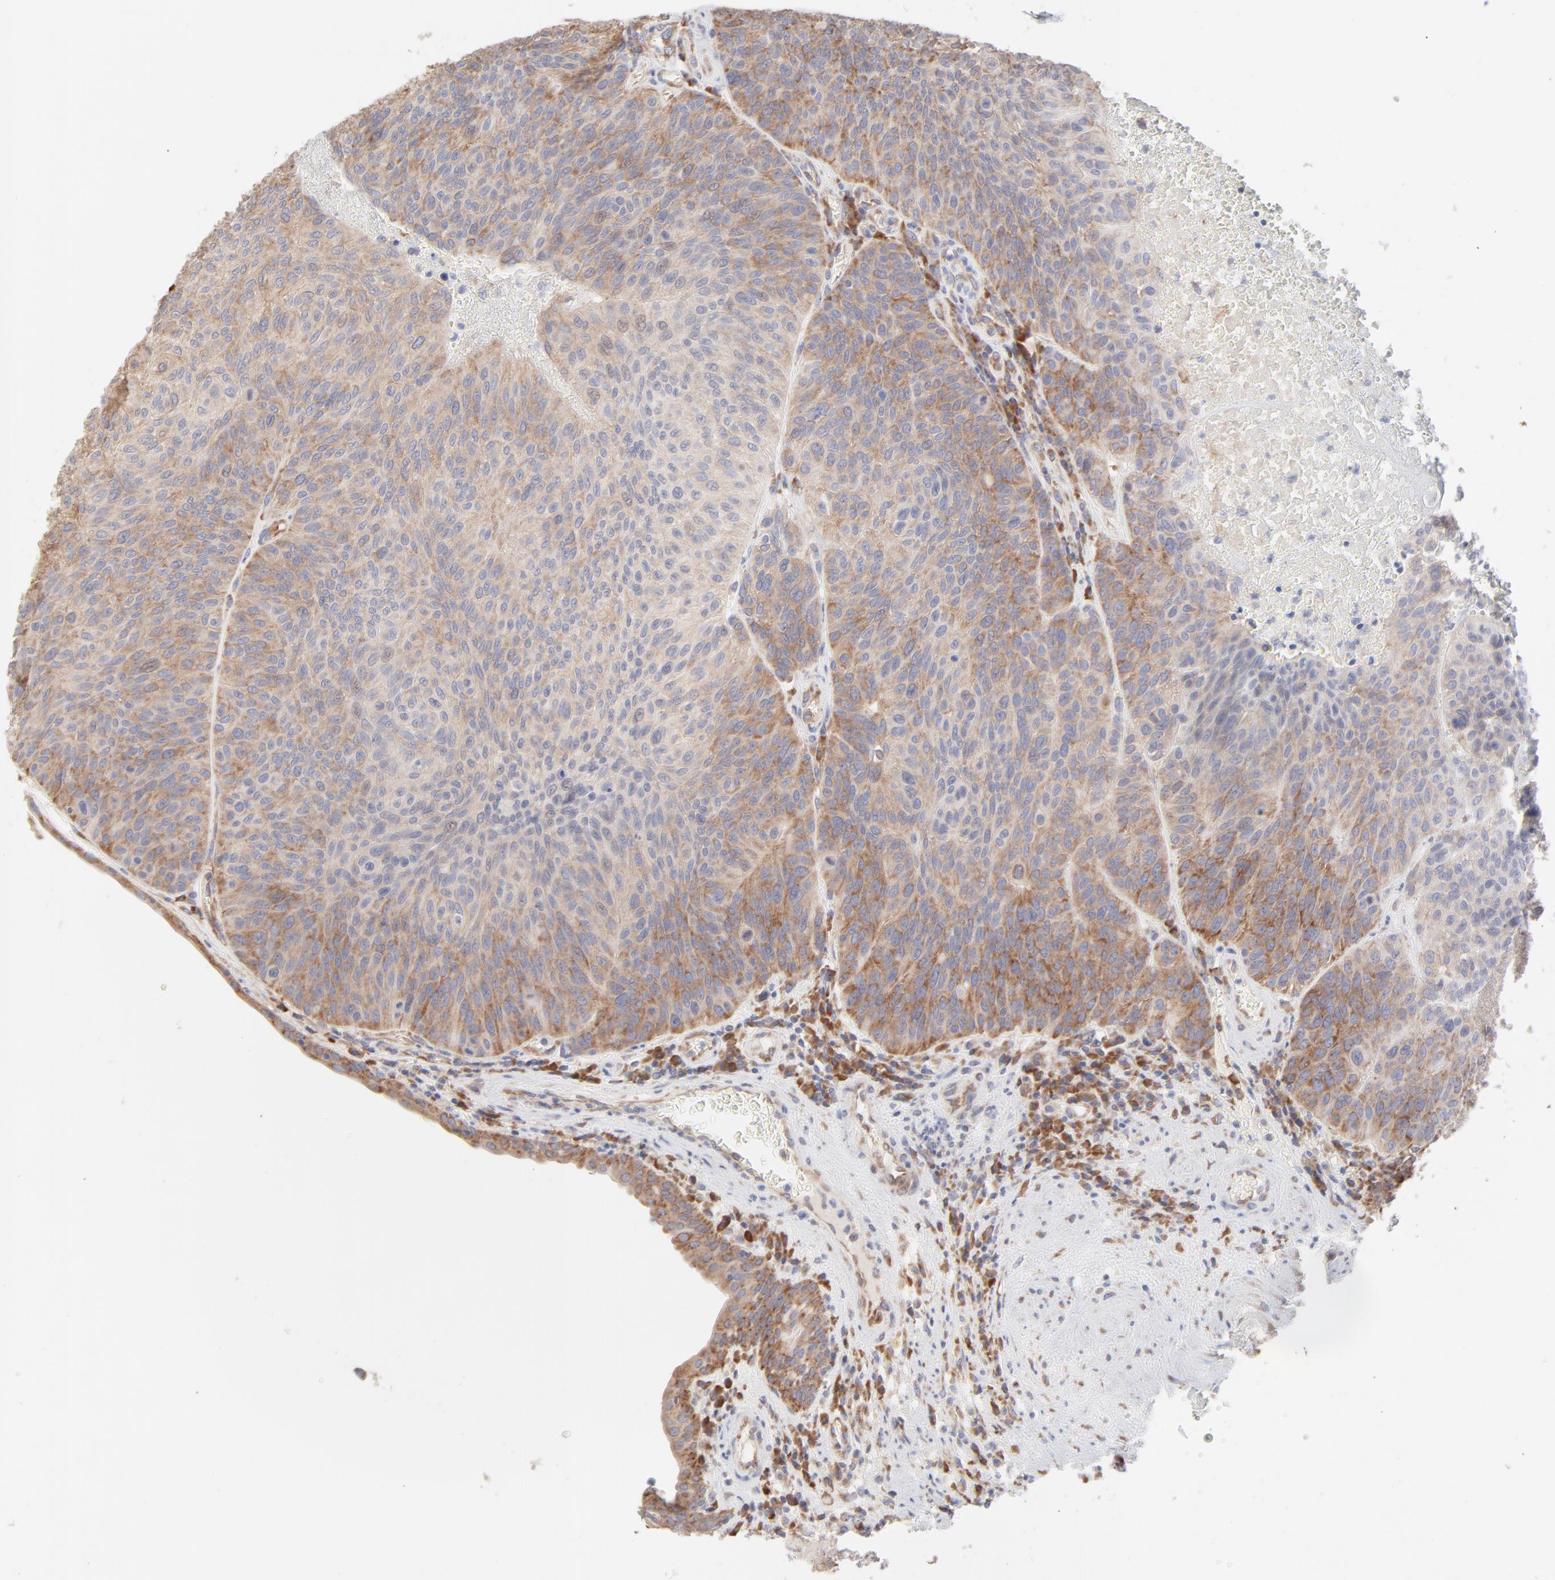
{"staining": {"intensity": "moderate", "quantity": ">75%", "location": "cytoplasmic/membranous"}, "tissue": "urothelial cancer", "cell_type": "Tumor cells", "image_type": "cancer", "snomed": [{"axis": "morphology", "description": "Urothelial carcinoma, High grade"}, {"axis": "topography", "description": "Urinary bladder"}], "caption": "Immunohistochemistry (IHC) staining of high-grade urothelial carcinoma, which demonstrates medium levels of moderate cytoplasmic/membranous positivity in about >75% of tumor cells indicating moderate cytoplasmic/membranous protein positivity. The staining was performed using DAB (3,3'-diaminobenzidine) (brown) for protein detection and nuclei were counterstained in hematoxylin (blue).", "gene": "RPS21", "patient": {"sex": "male", "age": 66}}